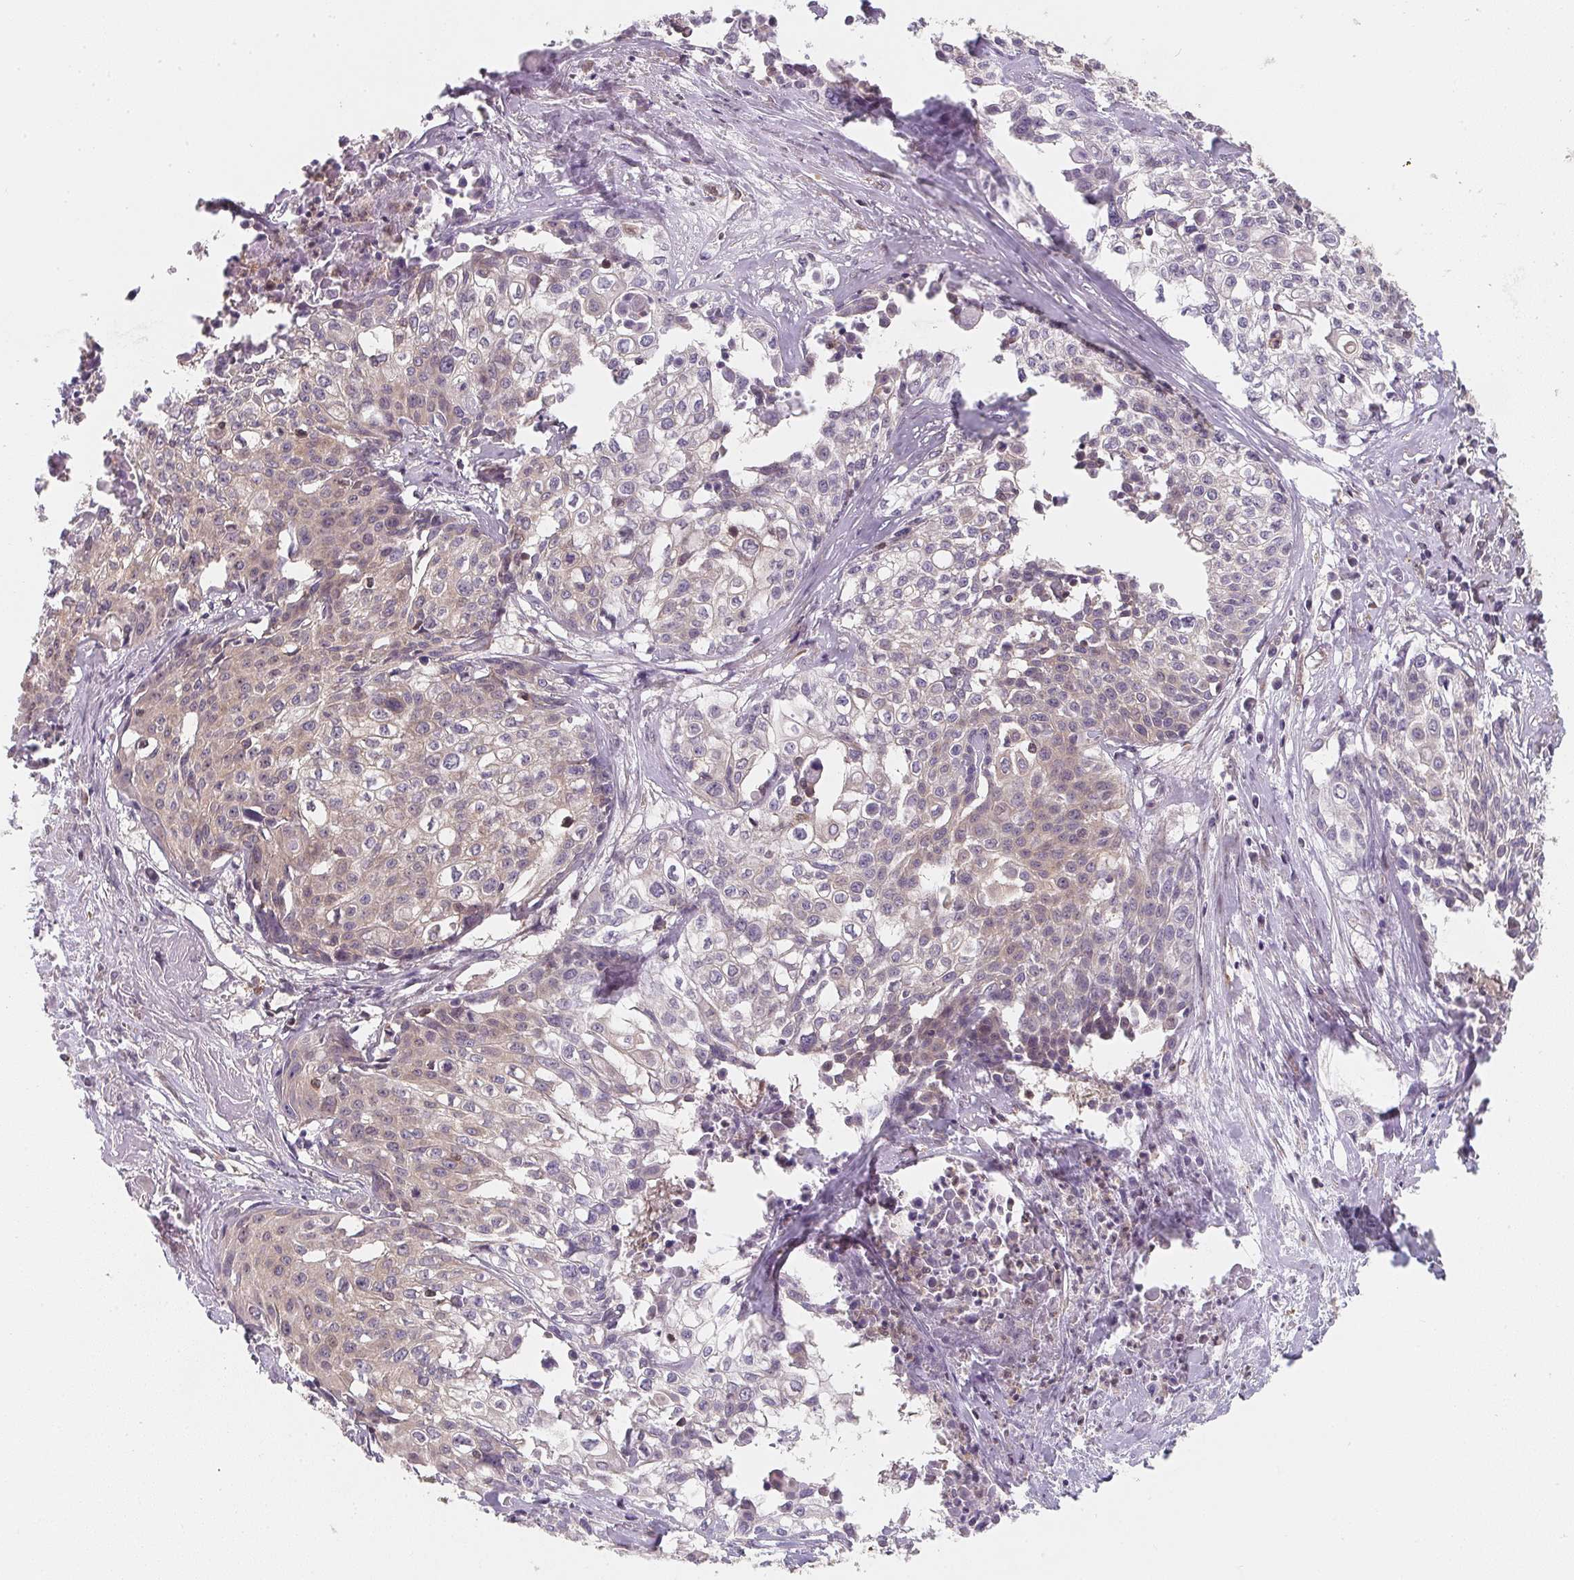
{"staining": {"intensity": "negative", "quantity": "none", "location": "none"}, "tissue": "cervical cancer", "cell_type": "Tumor cells", "image_type": "cancer", "snomed": [{"axis": "morphology", "description": "Squamous cell carcinoma, NOS"}, {"axis": "topography", "description": "Cervix"}], "caption": "IHC image of human cervical cancer stained for a protein (brown), which exhibits no positivity in tumor cells. Nuclei are stained in blue.", "gene": "ANKRD13A", "patient": {"sex": "female", "age": 39}}